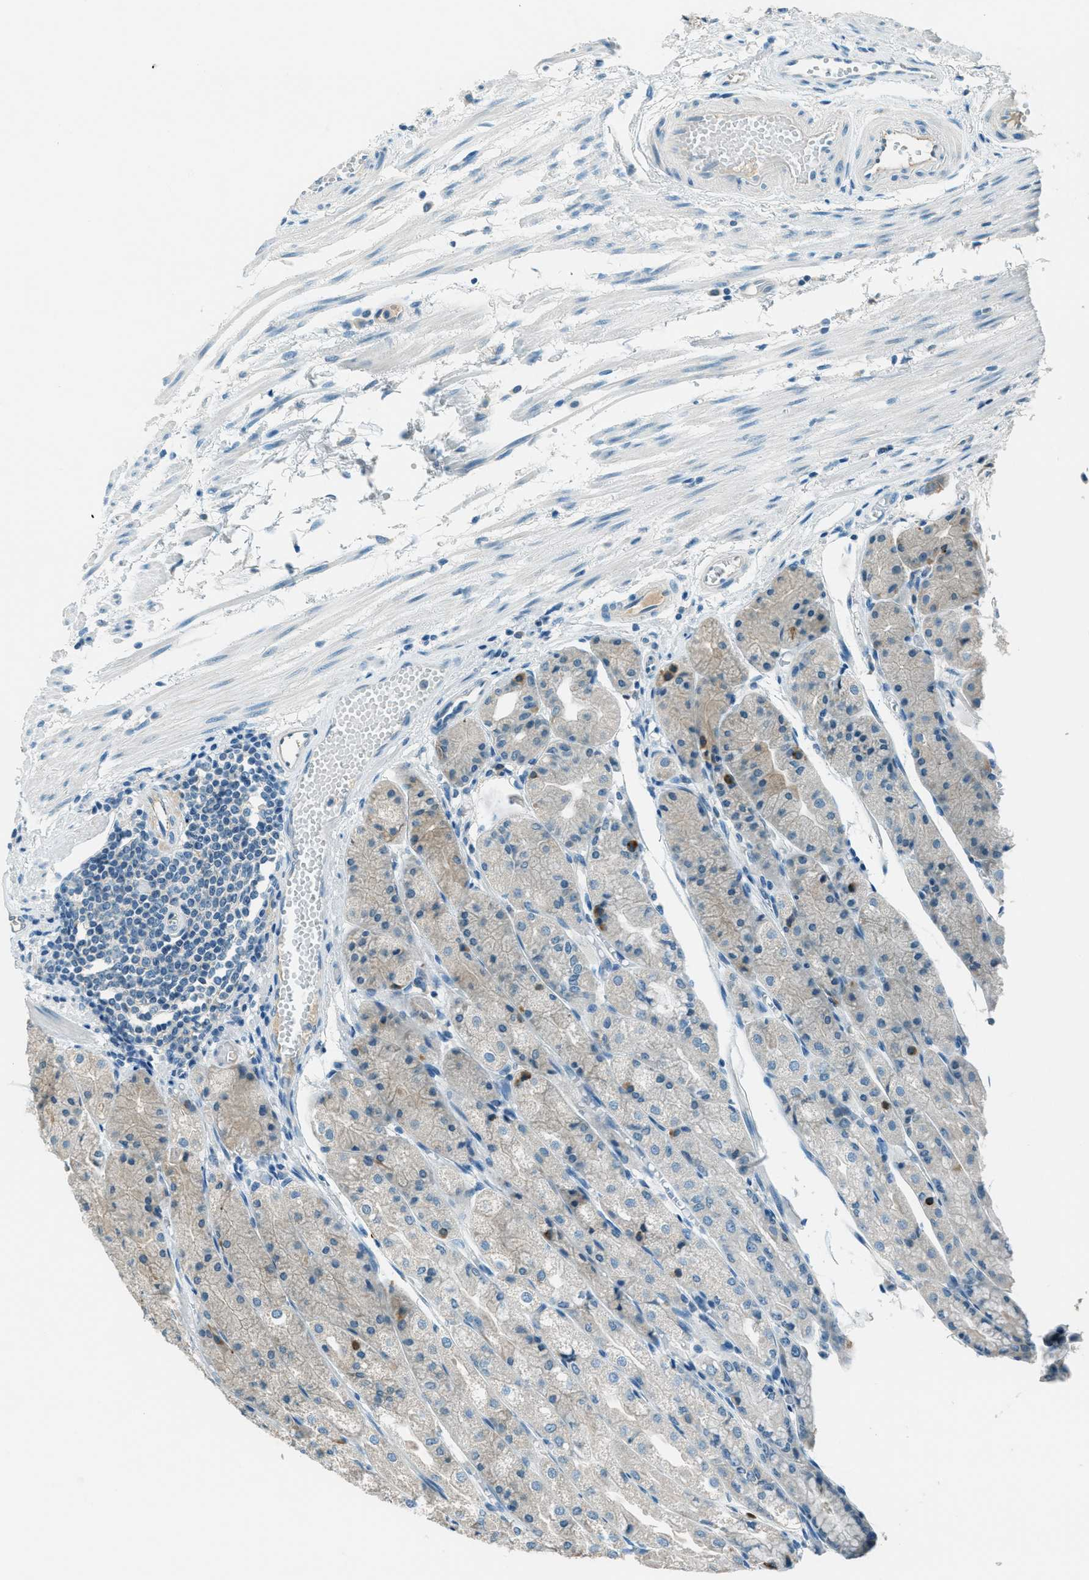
{"staining": {"intensity": "moderate", "quantity": "<25%", "location": "cytoplasmic/membranous"}, "tissue": "stomach", "cell_type": "Glandular cells", "image_type": "normal", "snomed": [{"axis": "morphology", "description": "Normal tissue, NOS"}, {"axis": "topography", "description": "Stomach, upper"}], "caption": "Glandular cells show low levels of moderate cytoplasmic/membranous positivity in approximately <25% of cells in unremarkable human stomach.", "gene": "MSLN", "patient": {"sex": "male", "age": 72}}